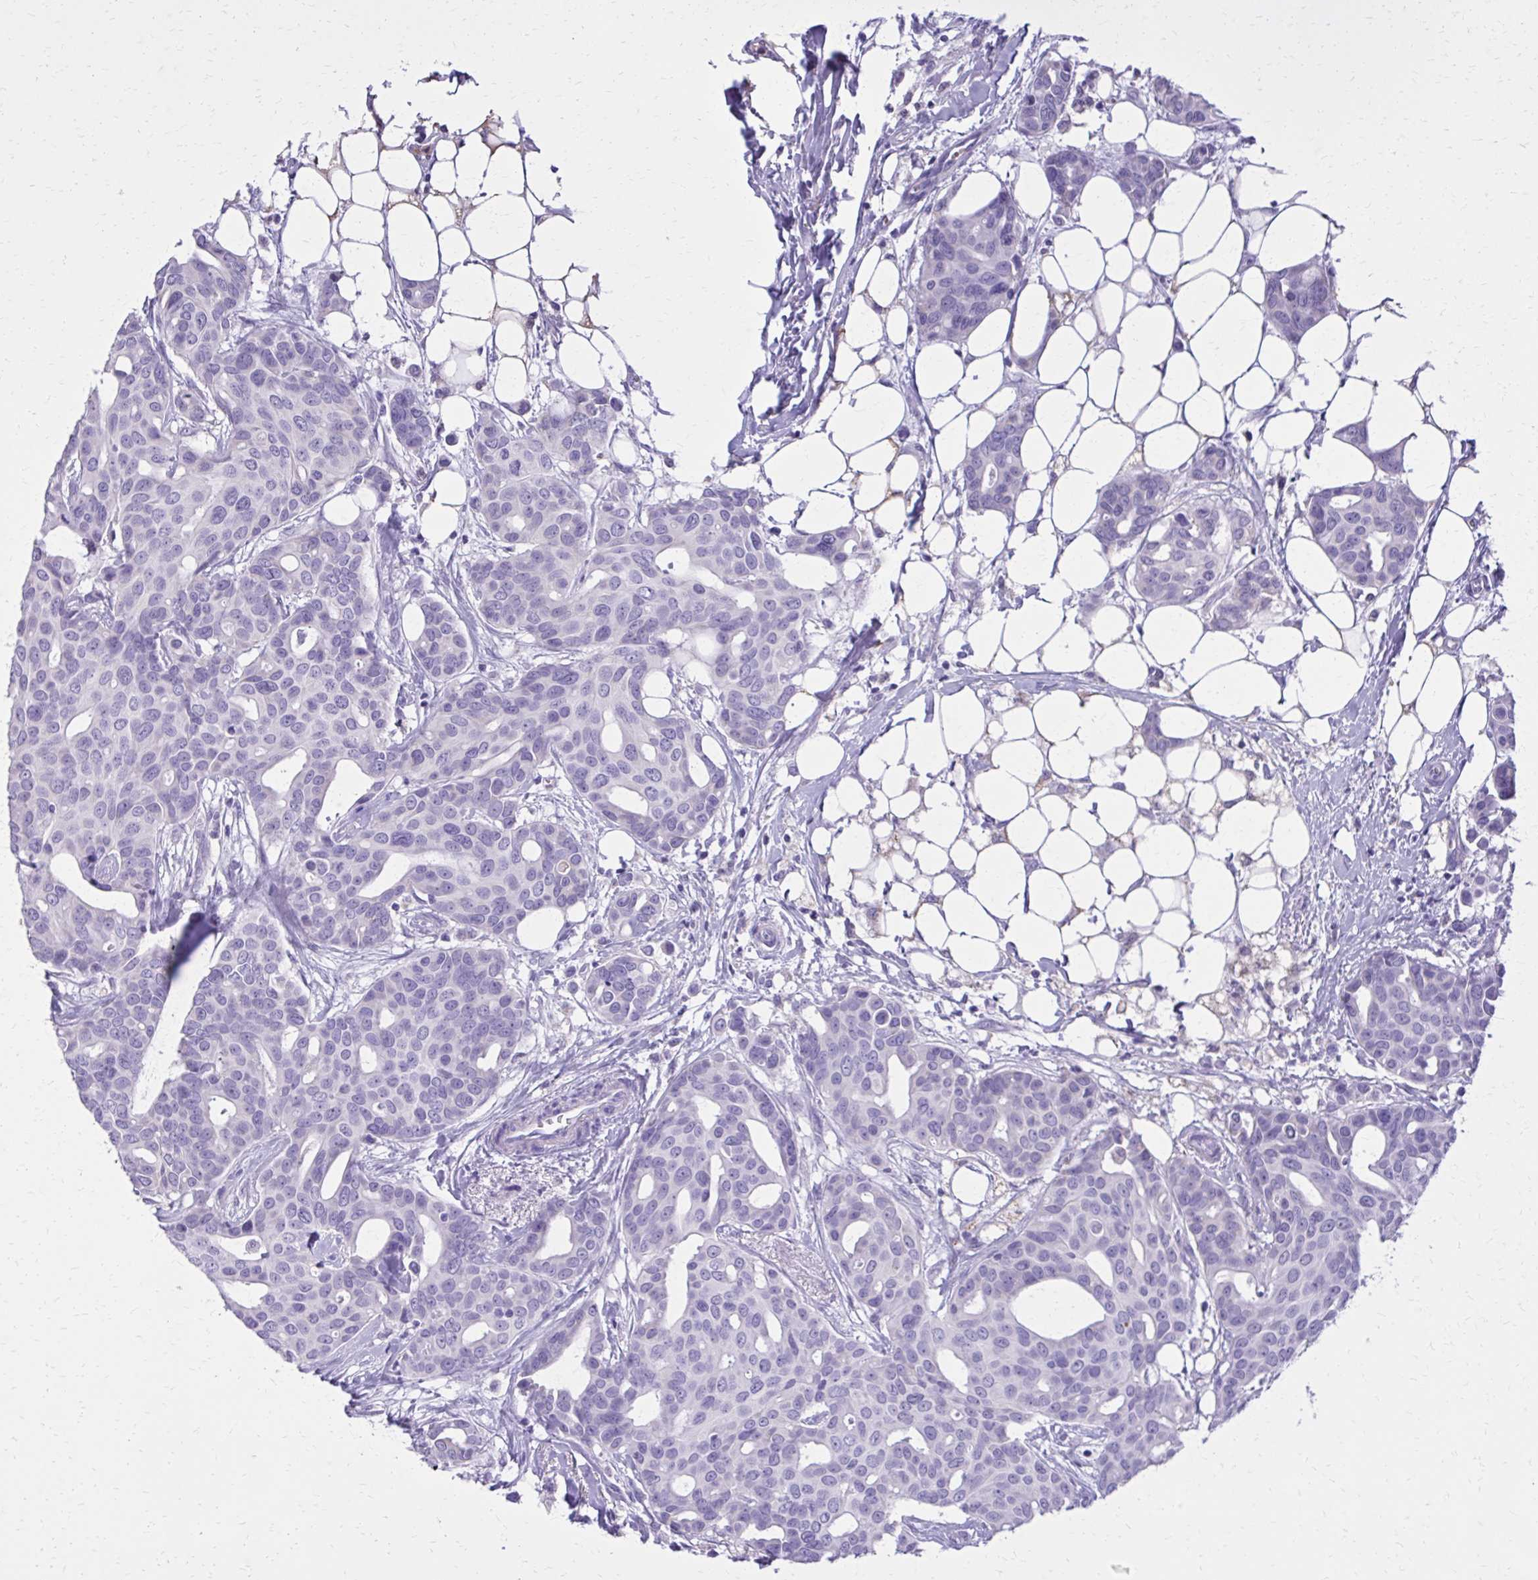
{"staining": {"intensity": "negative", "quantity": "none", "location": "none"}, "tissue": "breast cancer", "cell_type": "Tumor cells", "image_type": "cancer", "snomed": [{"axis": "morphology", "description": "Duct carcinoma"}, {"axis": "topography", "description": "Breast"}], "caption": "Breast cancer was stained to show a protein in brown. There is no significant positivity in tumor cells.", "gene": "CAT", "patient": {"sex": "female", "age": 54}}